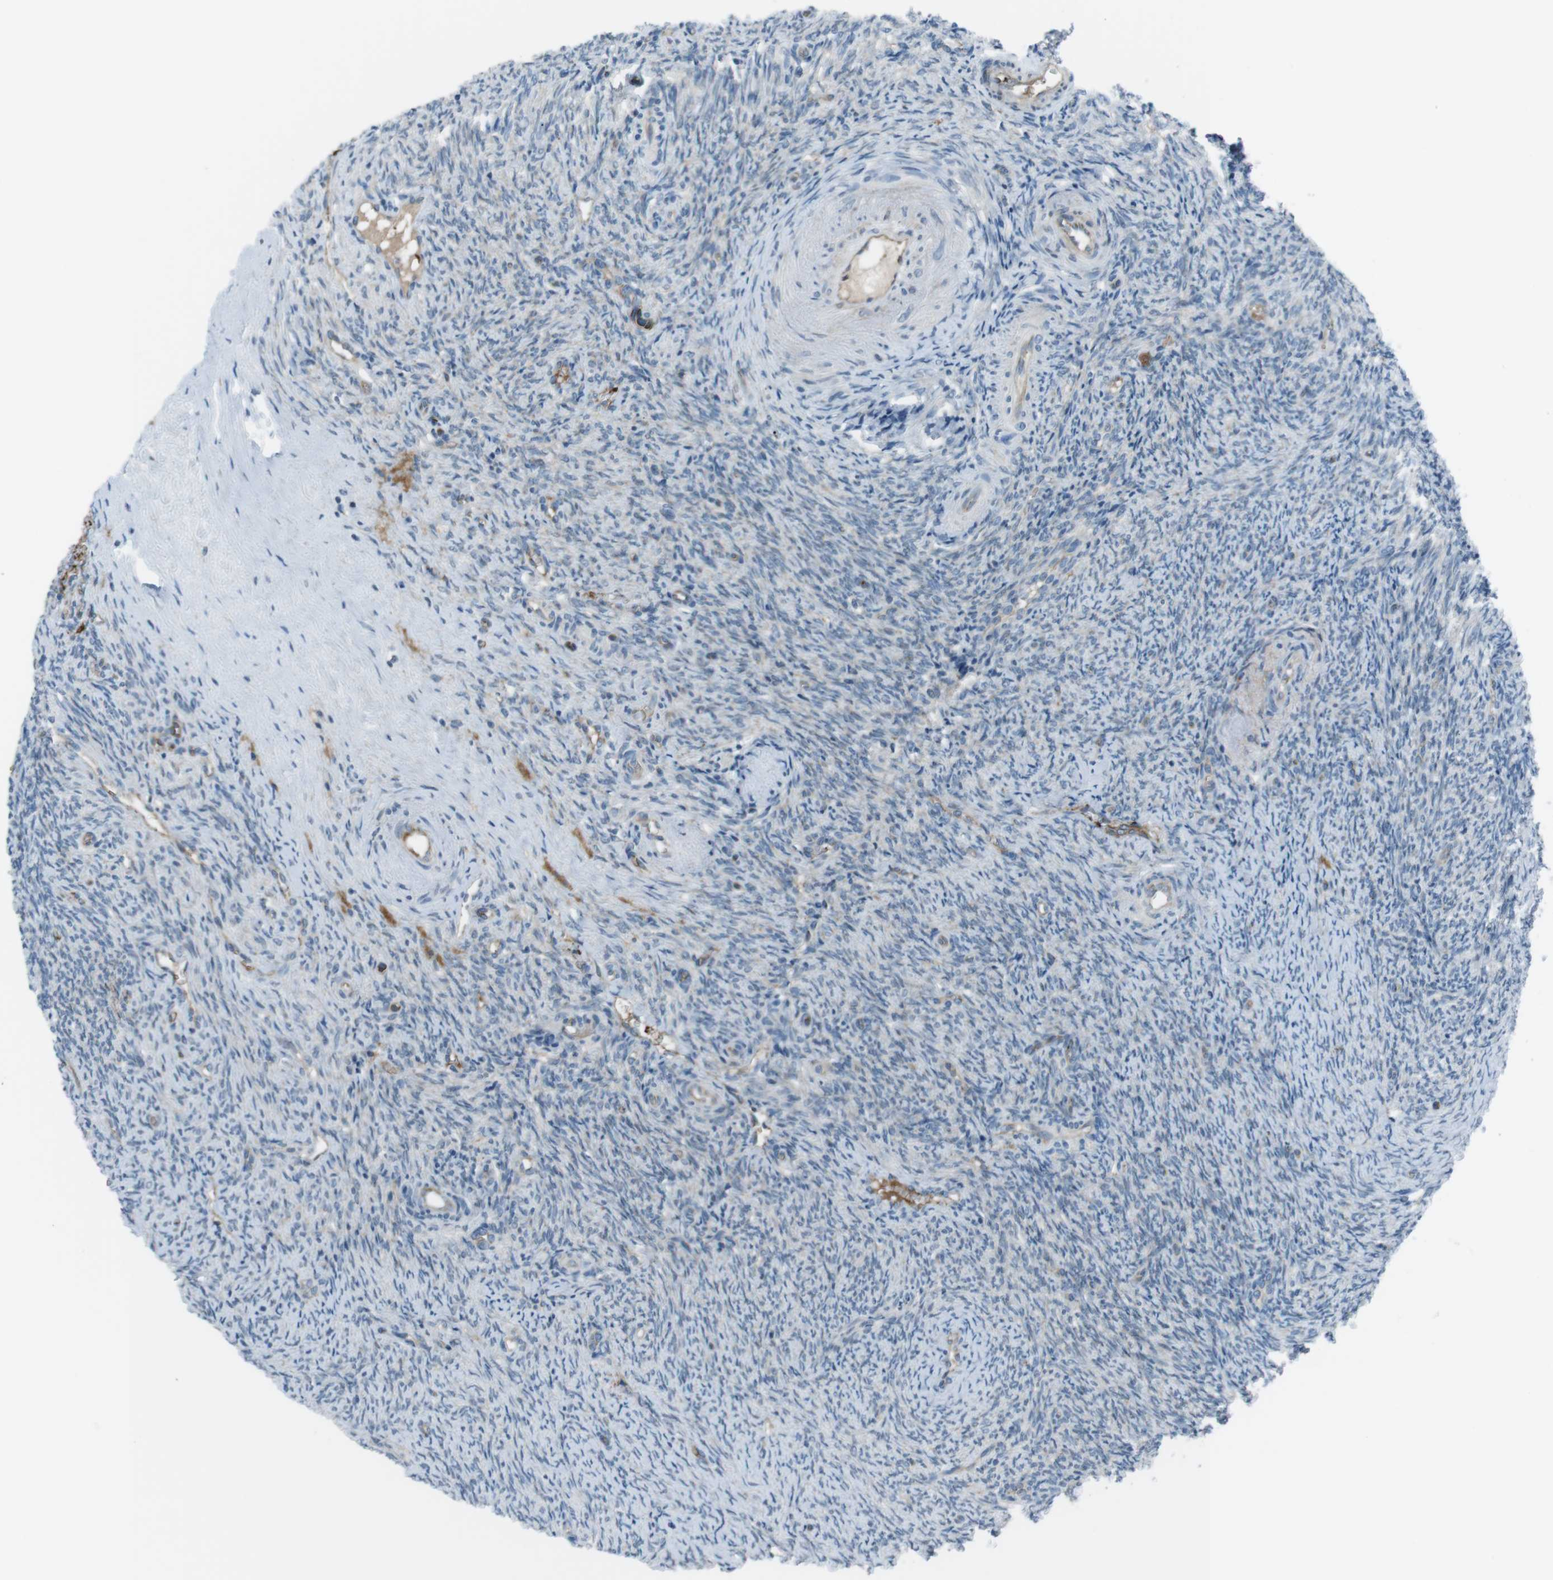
{"staining": {"intensity": "negative", "quantity": "none", "location": "none"}, "tissue": "ovary", "cell_type": "Ovarian stroma cells", "image_type": "normal", "snomed": [{"axis": "morphology", "description": "Normal tissue, NOS"}, {"axis": "topography", "description": "Ovary"}], "caption": "DAB immunohistochemical staining of unremarkable ovary displays no significant positivity in ovarian stroma cells. (DAB (3,3'-diaminobenzidine) immunohistochemistry (IHC) with hematoxylin counter stain).", "gene": "SPTA1", "patient": {"sex": "female", "age": 41}}